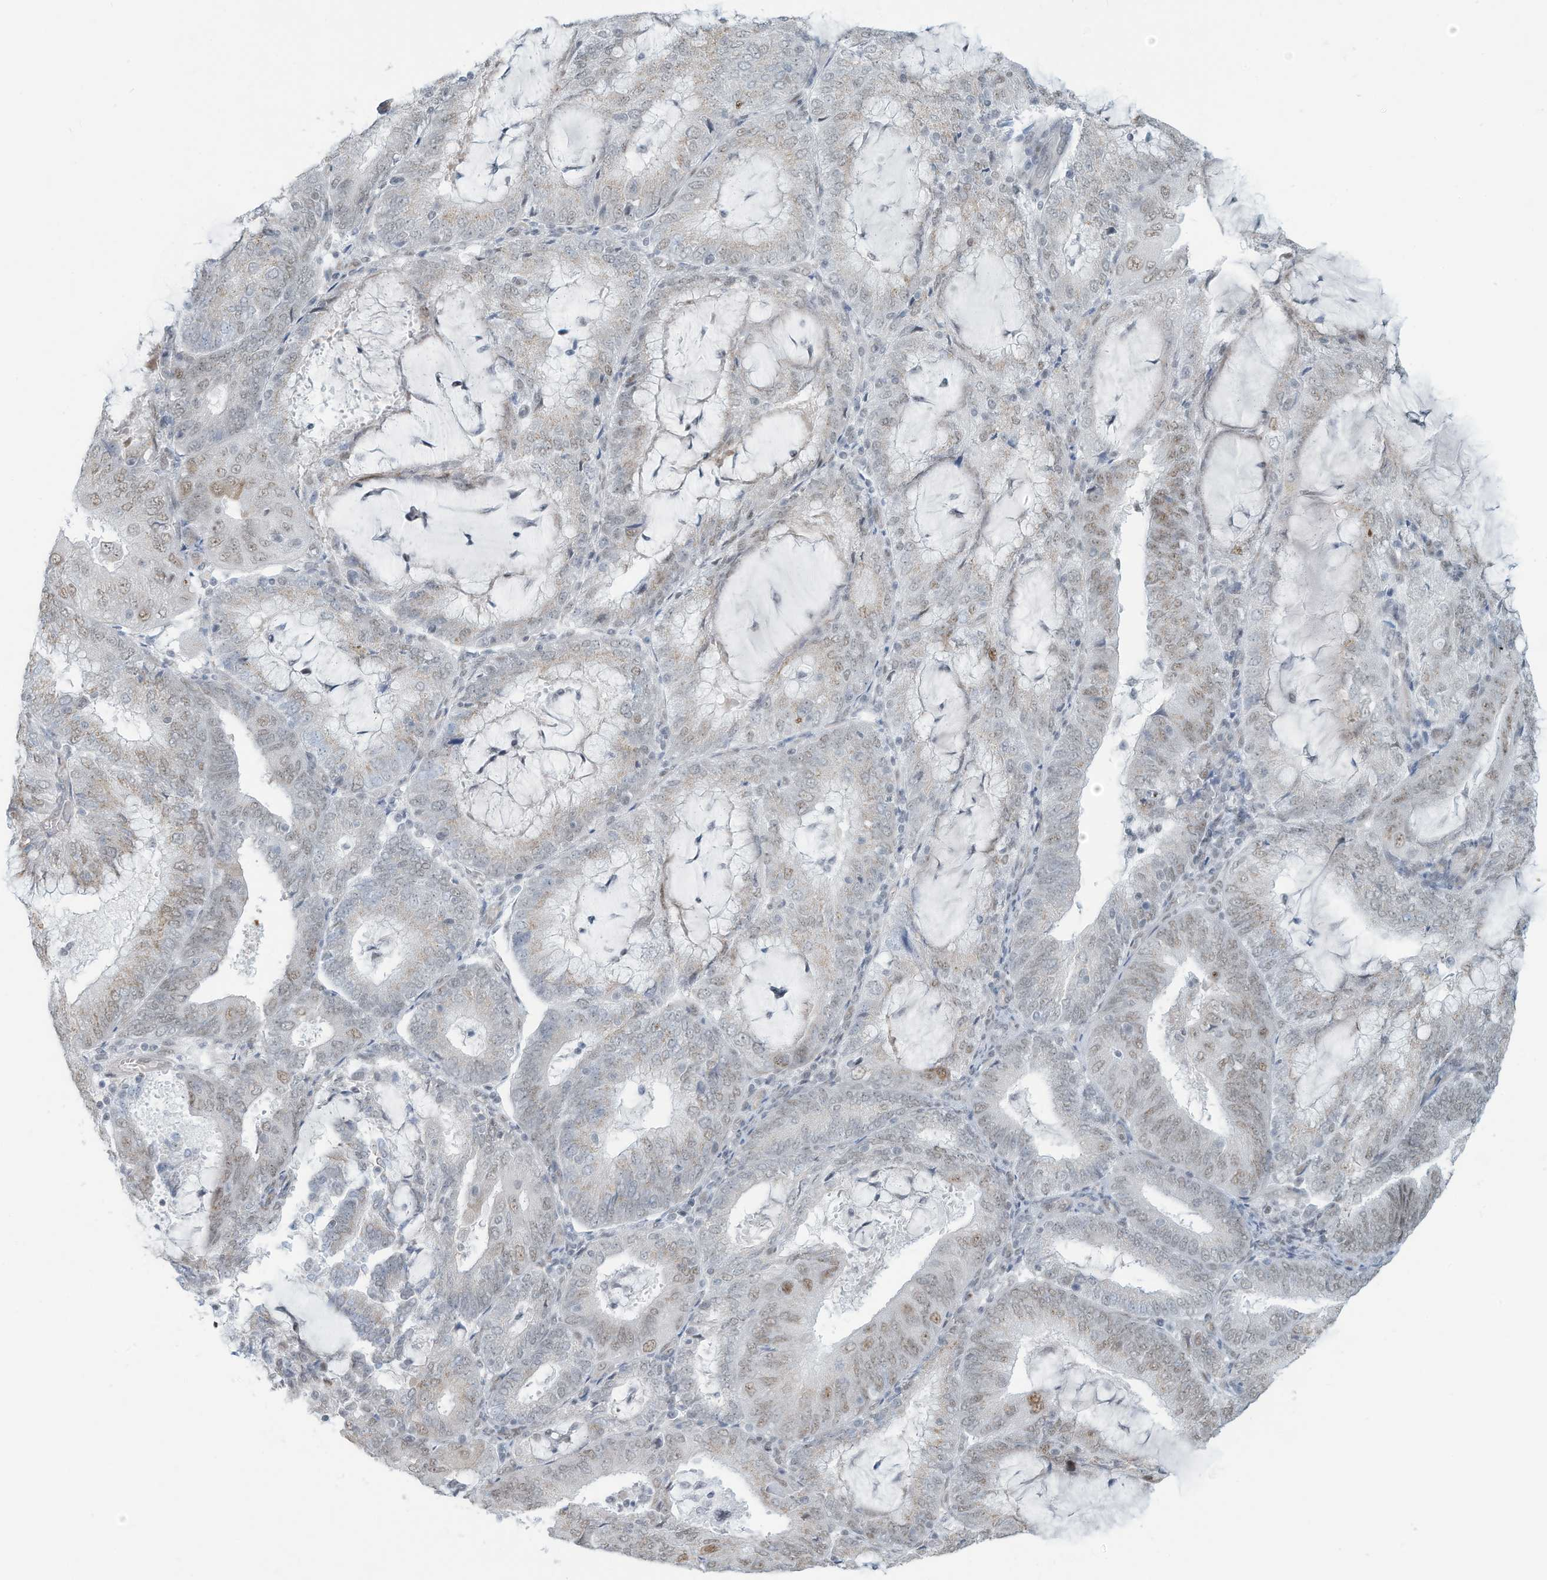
{"staining": {"intensity": "weak", "quantity": "25%-75%", "location": "cytoplasmic/membranous,nuclear"}, "tissue": "endometrial cancer", "cell_type": "Tumor cells", "image_type": "cancer", "snomed": [{"axis": "morphology", "description": "Adenocarcinoma, NOS"}, {"axis": "topography", "description": "Endometrium"}], "caption": "About 25%-75% of tumor cells in human adenocarcinoma (endometrial) show weak cytoplasmic/membranous and nuclear protein expression as visualized by brown immunohistochemical staining.", "gene": "SARNP", "patient": {"sex": "female", "age": 81}}